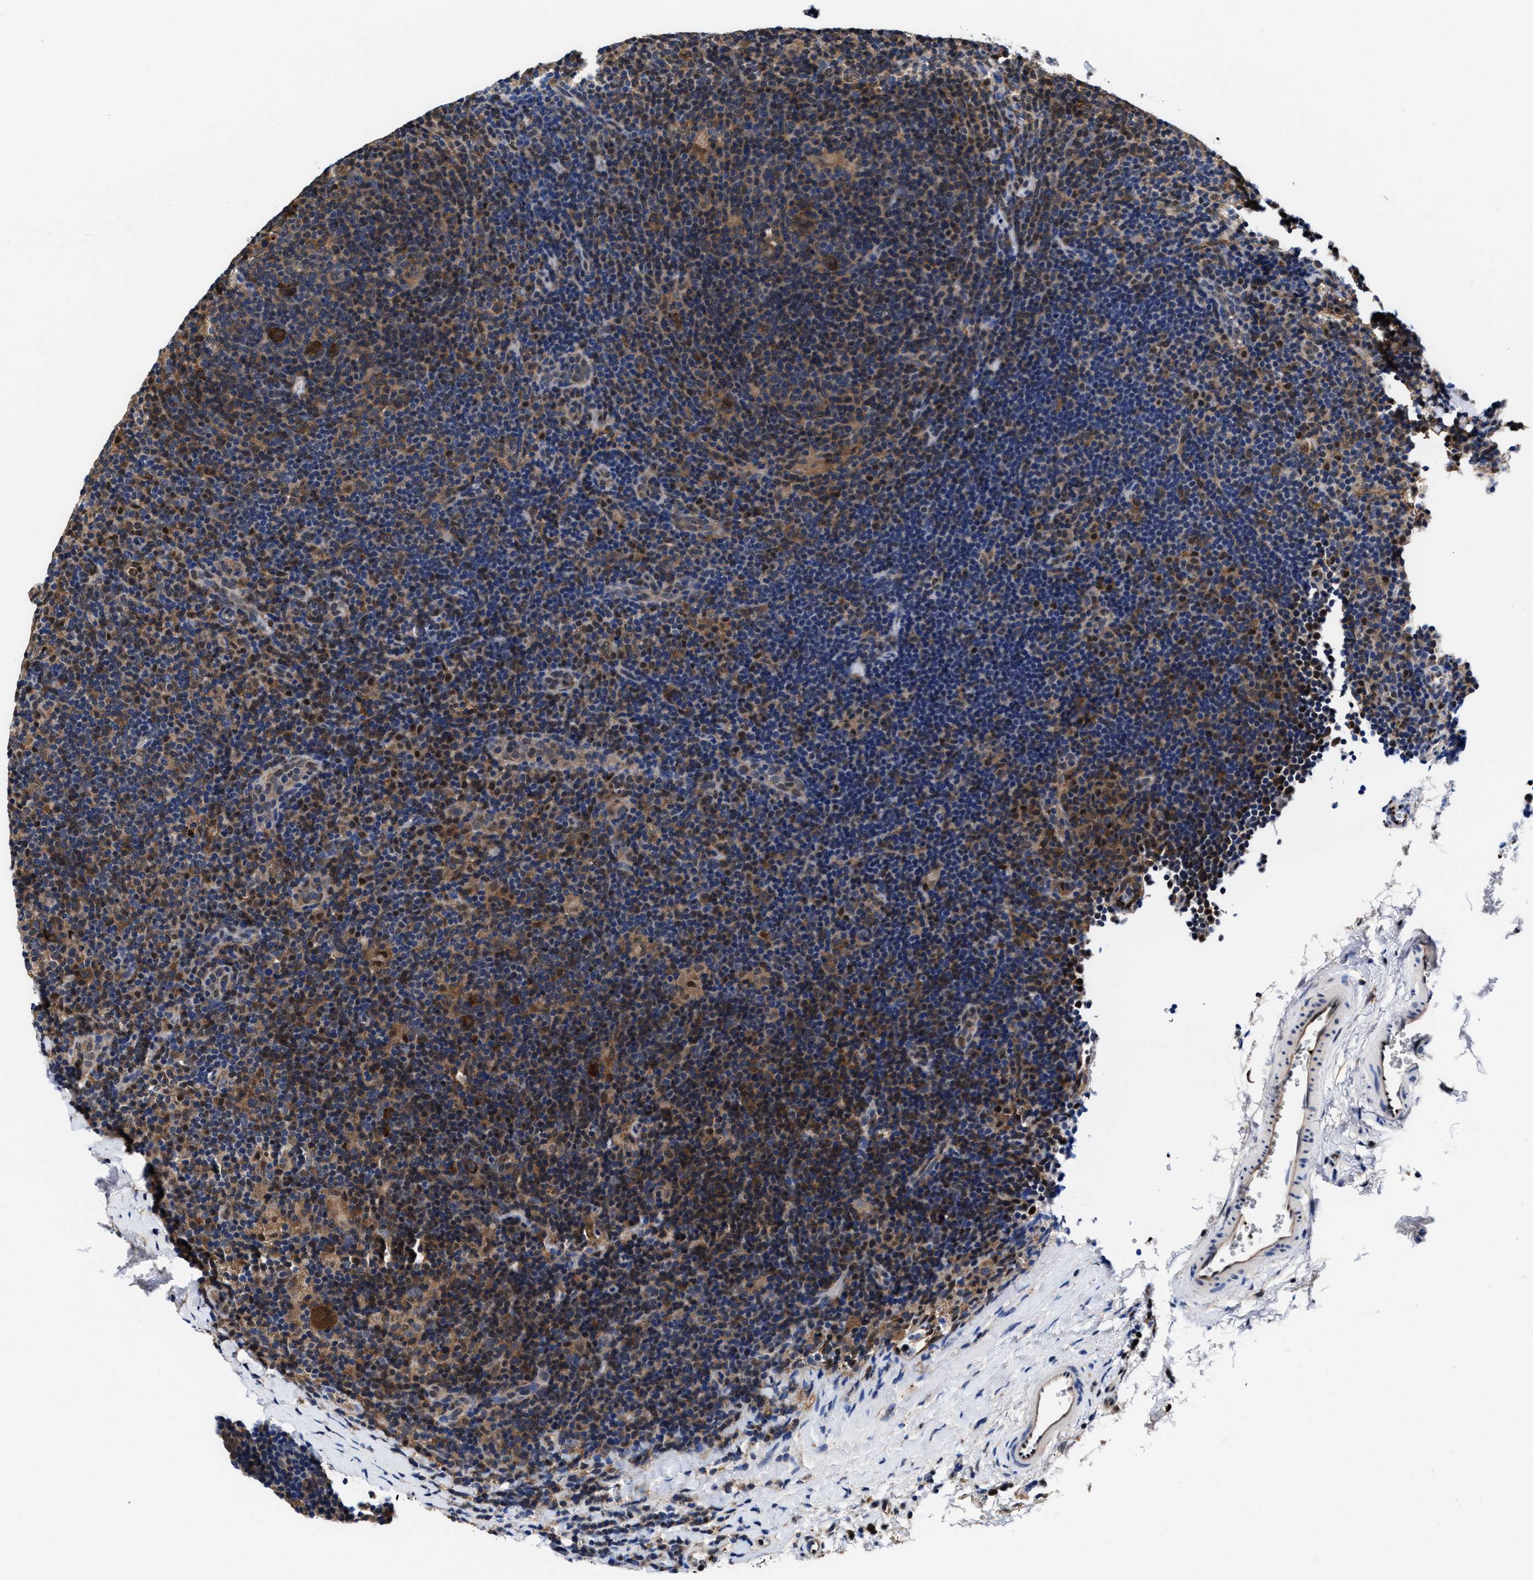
{"staining": {"intensity": "strong", "quantity": ">75%", "location": "cytoplasmic/membranous"}, "tissue": "lymphoma", "cell_type": "Tumor cells", "image_type": "cancer", "snomed": [{"axis": "morphology", "description": "Hodgkin's disease, NOS"}, {"axis": "topography", "description": "Lymph node"}], "caption": "Tumor cells exhibit high levels of strong cytoplasmic/membranous staining in approximately >75% of cells in human Hodgkin's disease.", "gene": "ACLY", "patient": {"sex": "female", "age": 57}}